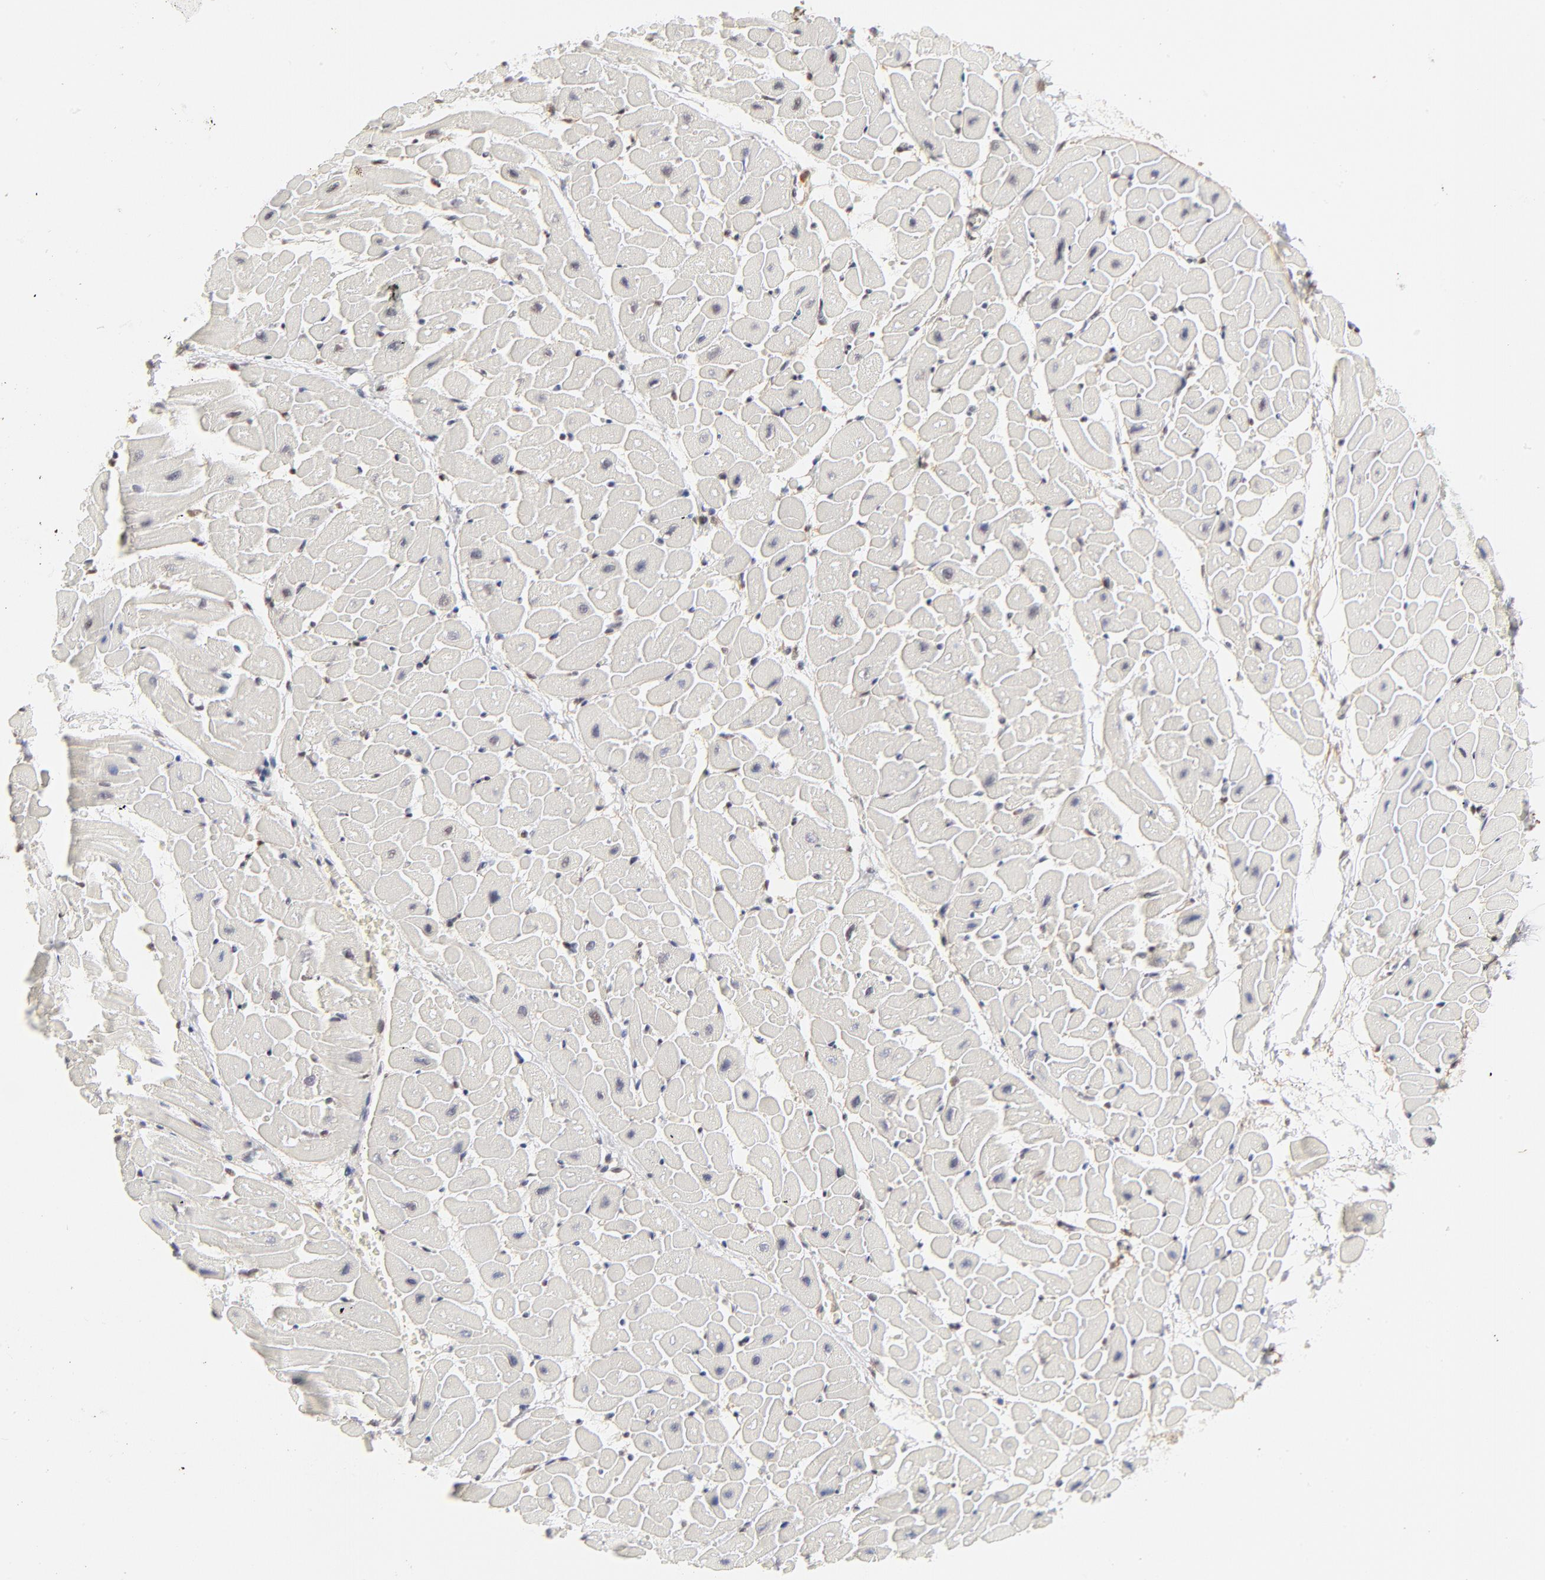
{"staining": {"intensity": "moderate", "quantity": "<25%", "location": "nuclear"}, "tissue": "heart muscle", "cell_type": "Cardiomyocytes", "image_type": "normal", "snomed": [{"axis": "morphology", "description": "Normal tissue, NOS"}, {"axis": "topography", "description": "Heart"}], "caption": "Heart muscle was stained to show a protein in brown. There is low levels of moderate nuclear positivity in approximately <25% of cardiomyocytes. Immunohistochemistry (ihc) stains the protein of interest in brown and the nuclei are stained blue.", "gene": "PBX1", "patient": {"sex": "male", "age": 45}}